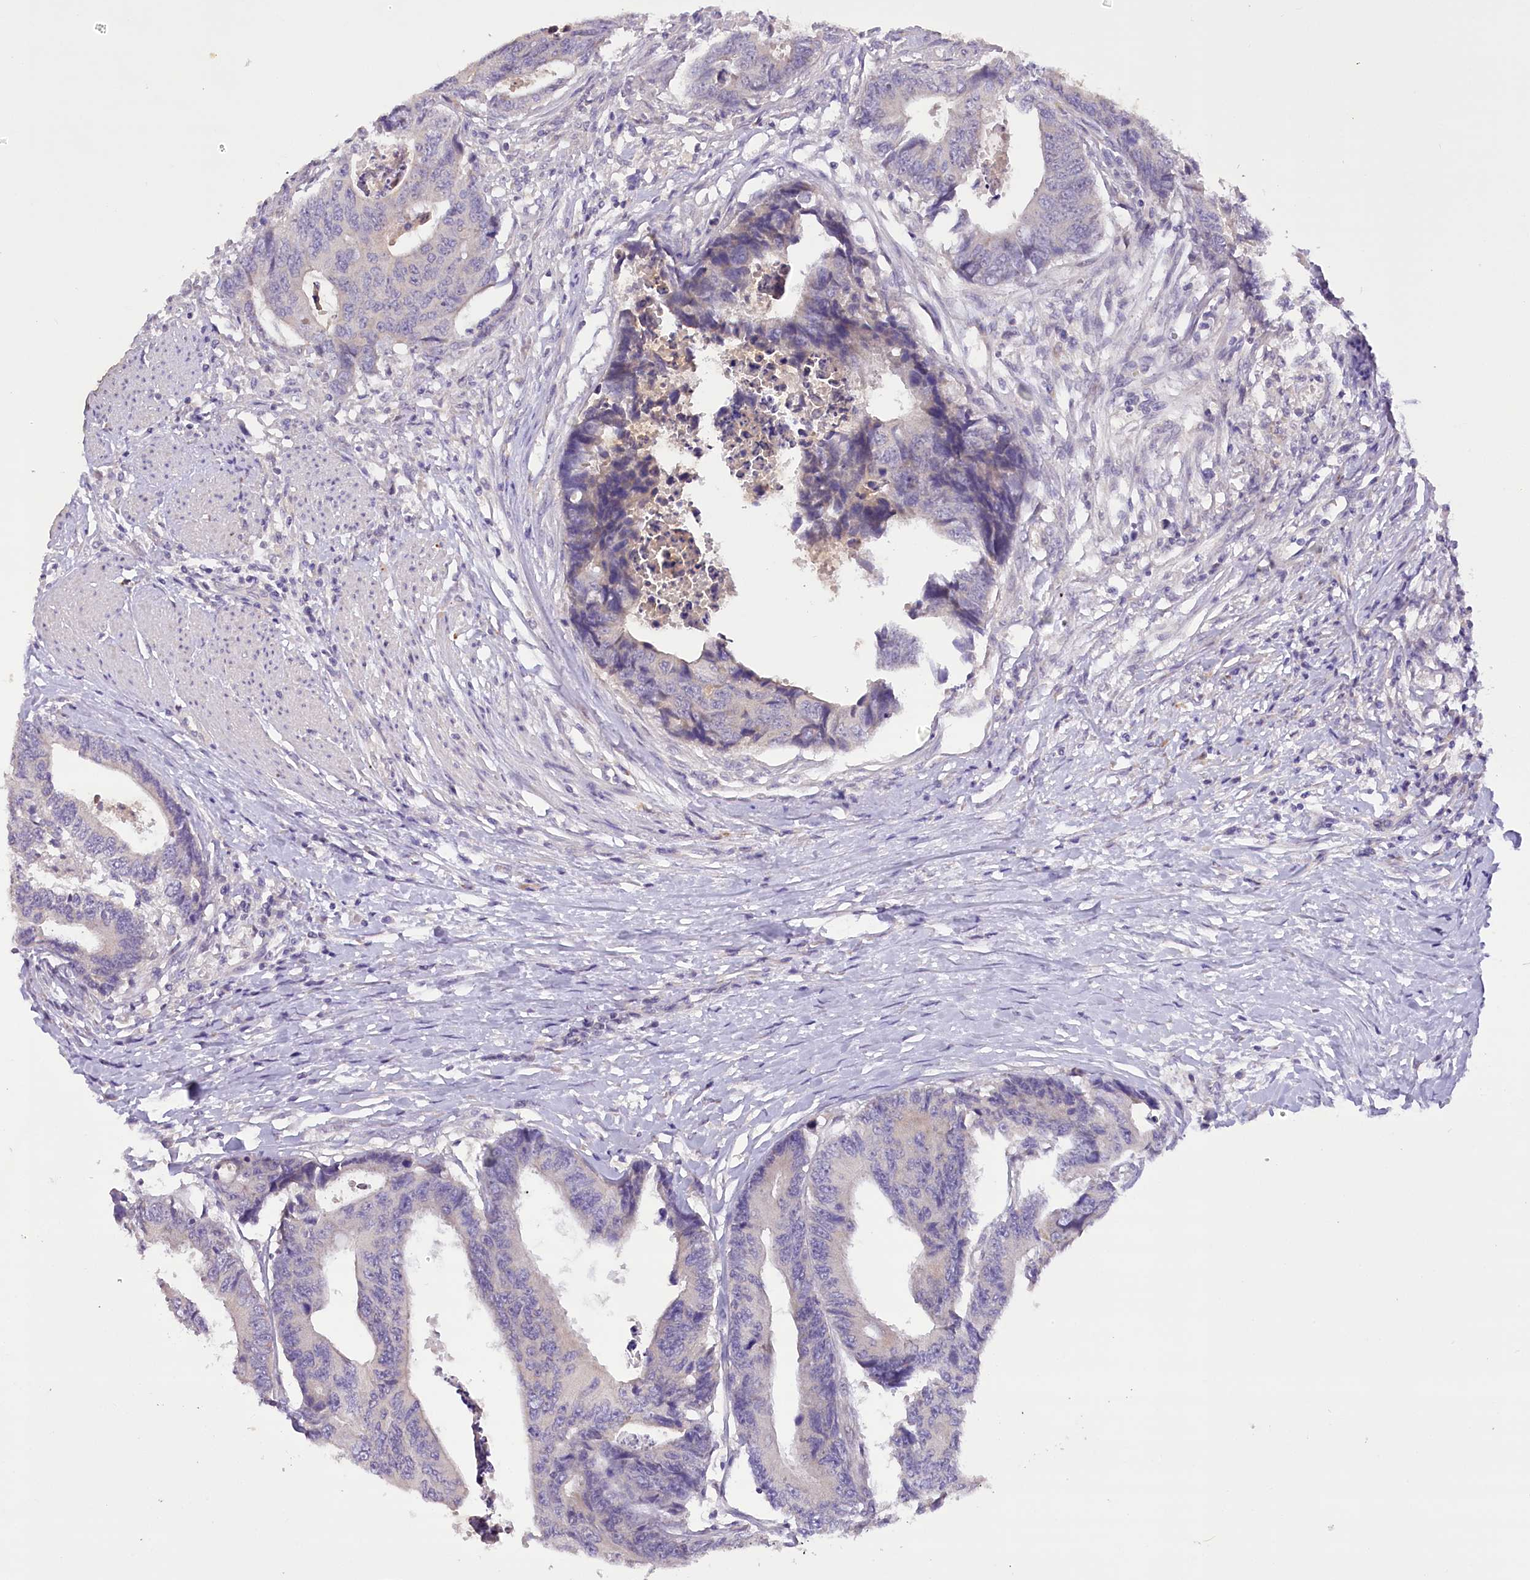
{"staining": {"intensity": "negative", "quantity": "none", "location": "none"}, "tissue": "colorectal cancer", "cell_type": "Tumor cells", "image_type": "cancer", "snomed": [{"axis": "morphology", "description": "Adenocarcinoma, NOS"}, {"axis": "topography", "description": "Rectum"}], "caption": "Photomicrograph shows no protein expression in tumor cells of colorectal cancer tissue.", "gene": "DCUN1D1", "patient": {"sex": "male", "age": 84}}